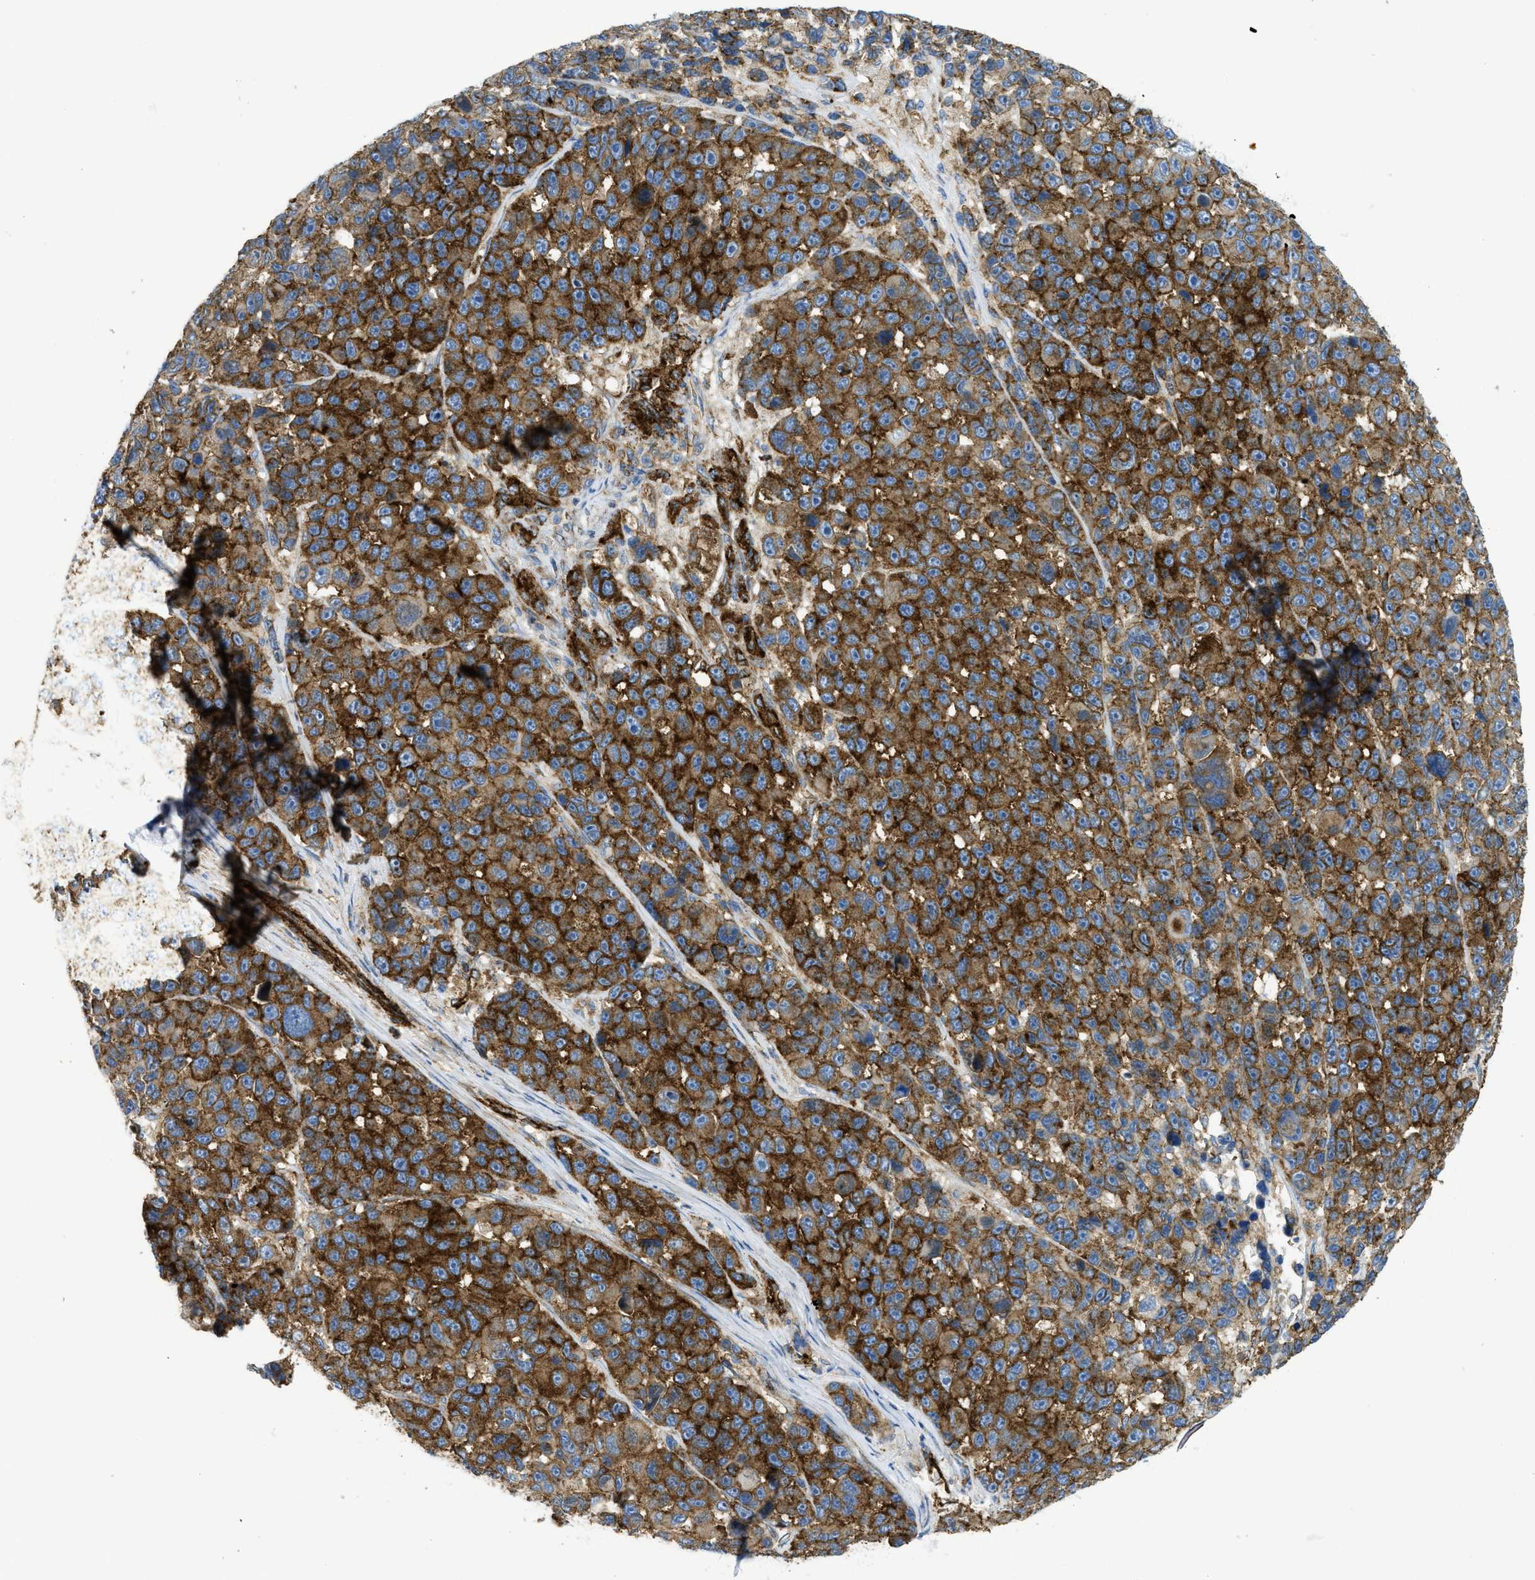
{"staining": {"intensity": "strong", "quantity": "25%-75%", "location": "cytoplasmic/membranous"}, "tissue": "melanoma", "cell_type": "Tumor cells", "image_type": "cancer", "snomed": [{"axis": "morphology", "description": "Malignant melanoma, NOS"}, {"axis": "topography", "description": "Skin"}], "caption": "Malignant melanoma stained with a protein marker demonstrates strong staining in tumor cells.", "gene": "HIP1", "patient": {"sex": "male", "age": 53}}